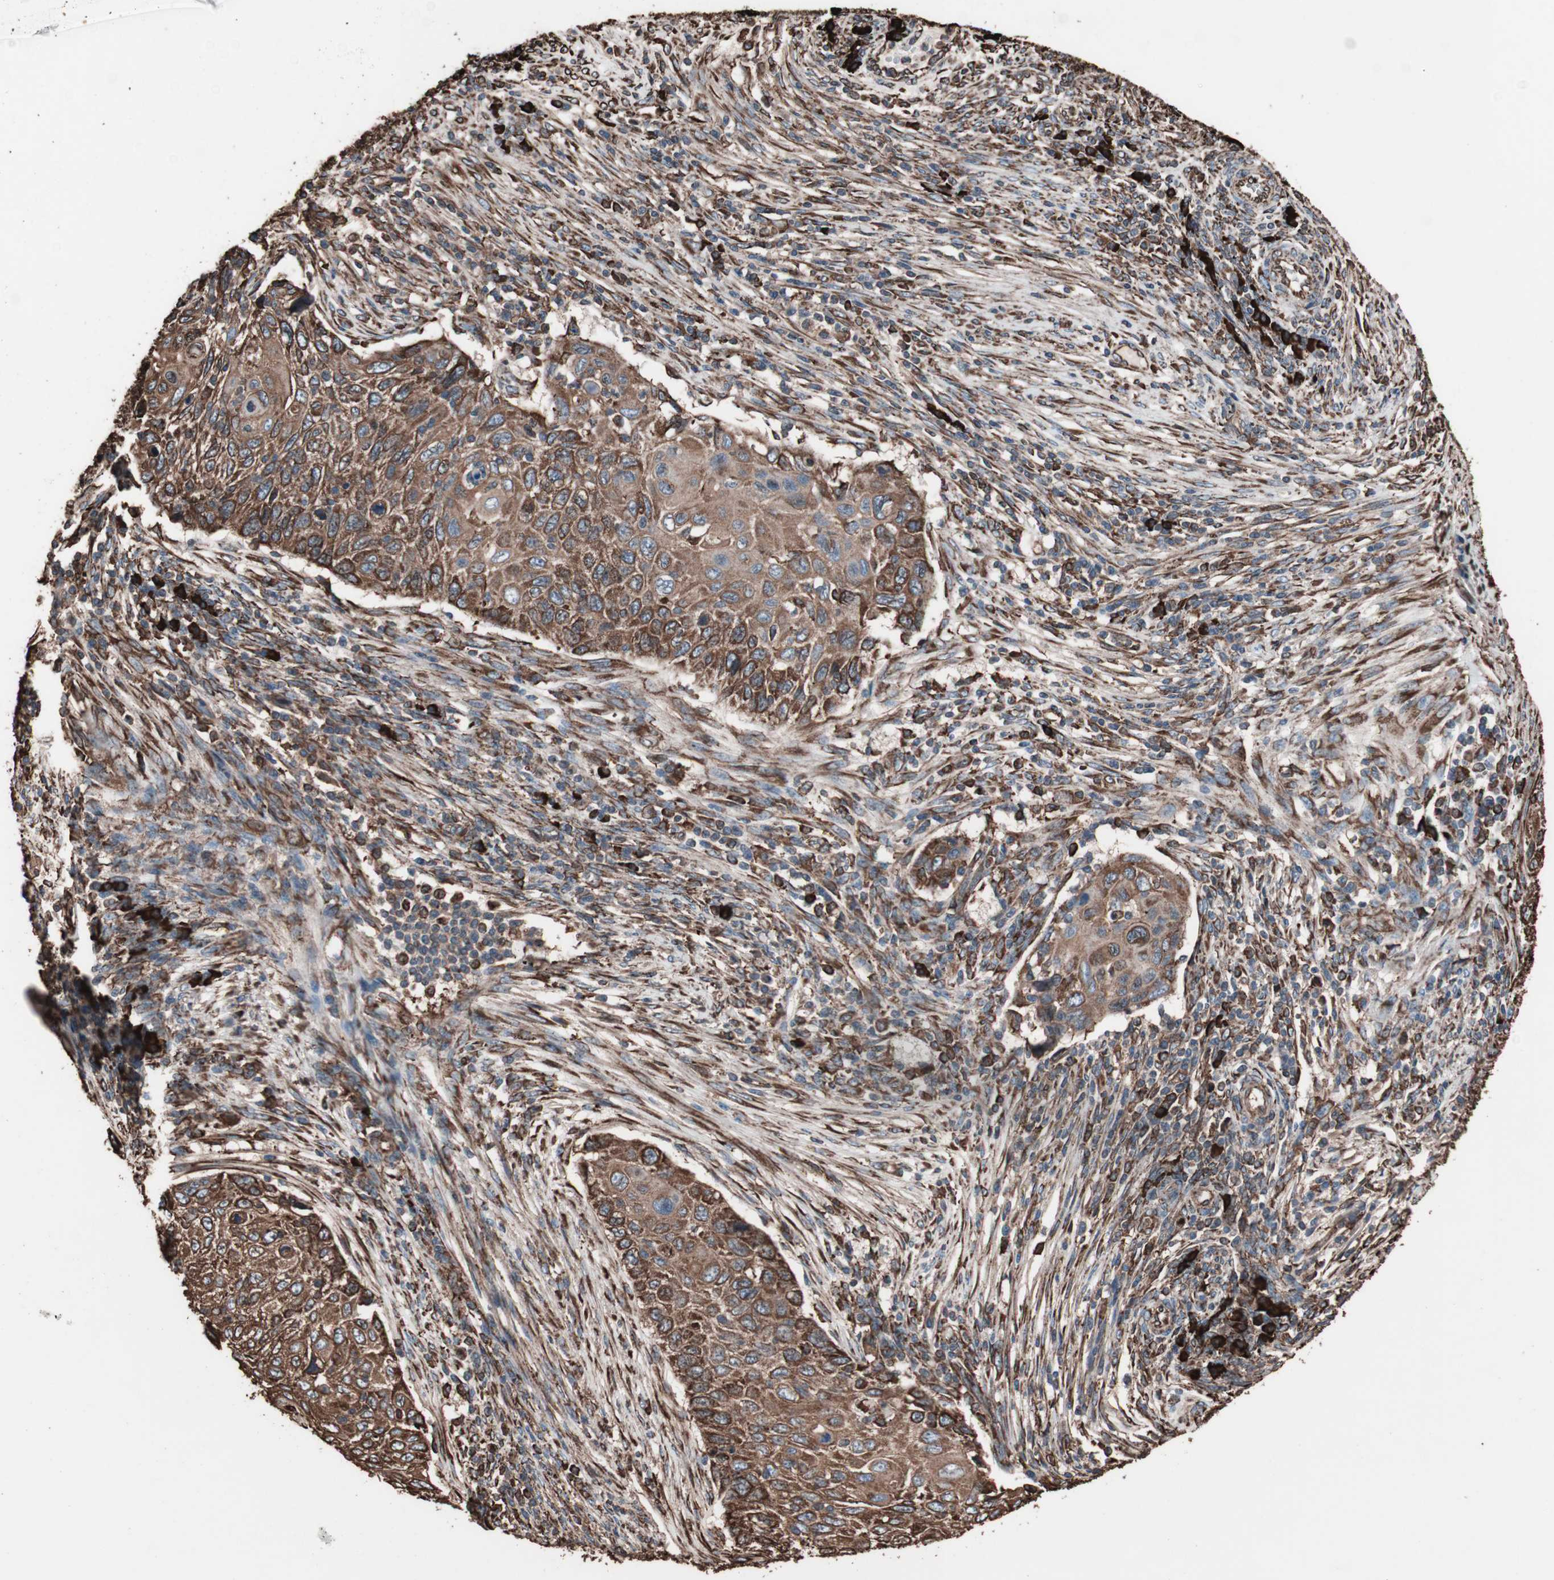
{"staining": {"intensity": "strong", "quantity": ">75%", "location": "cytoplasmic/membranous"}, "tissue": "cervical cancer", "cell_type": "Tumor cells", "image_type": "cancer", "snomed": [{"axis": "morphology", "description": "Squamous cell carcinoma, NOS"}, {"axis": "topography", "description": "Cervix"}], "caption": "Tumor cells show high levels of strong cytoplasmic/membranous staining in approximately >75% of cells in human cervical squamous cell carcinoma.", "gene": "HSP90B1", "patient": {"sex": "female", "age": 70}}